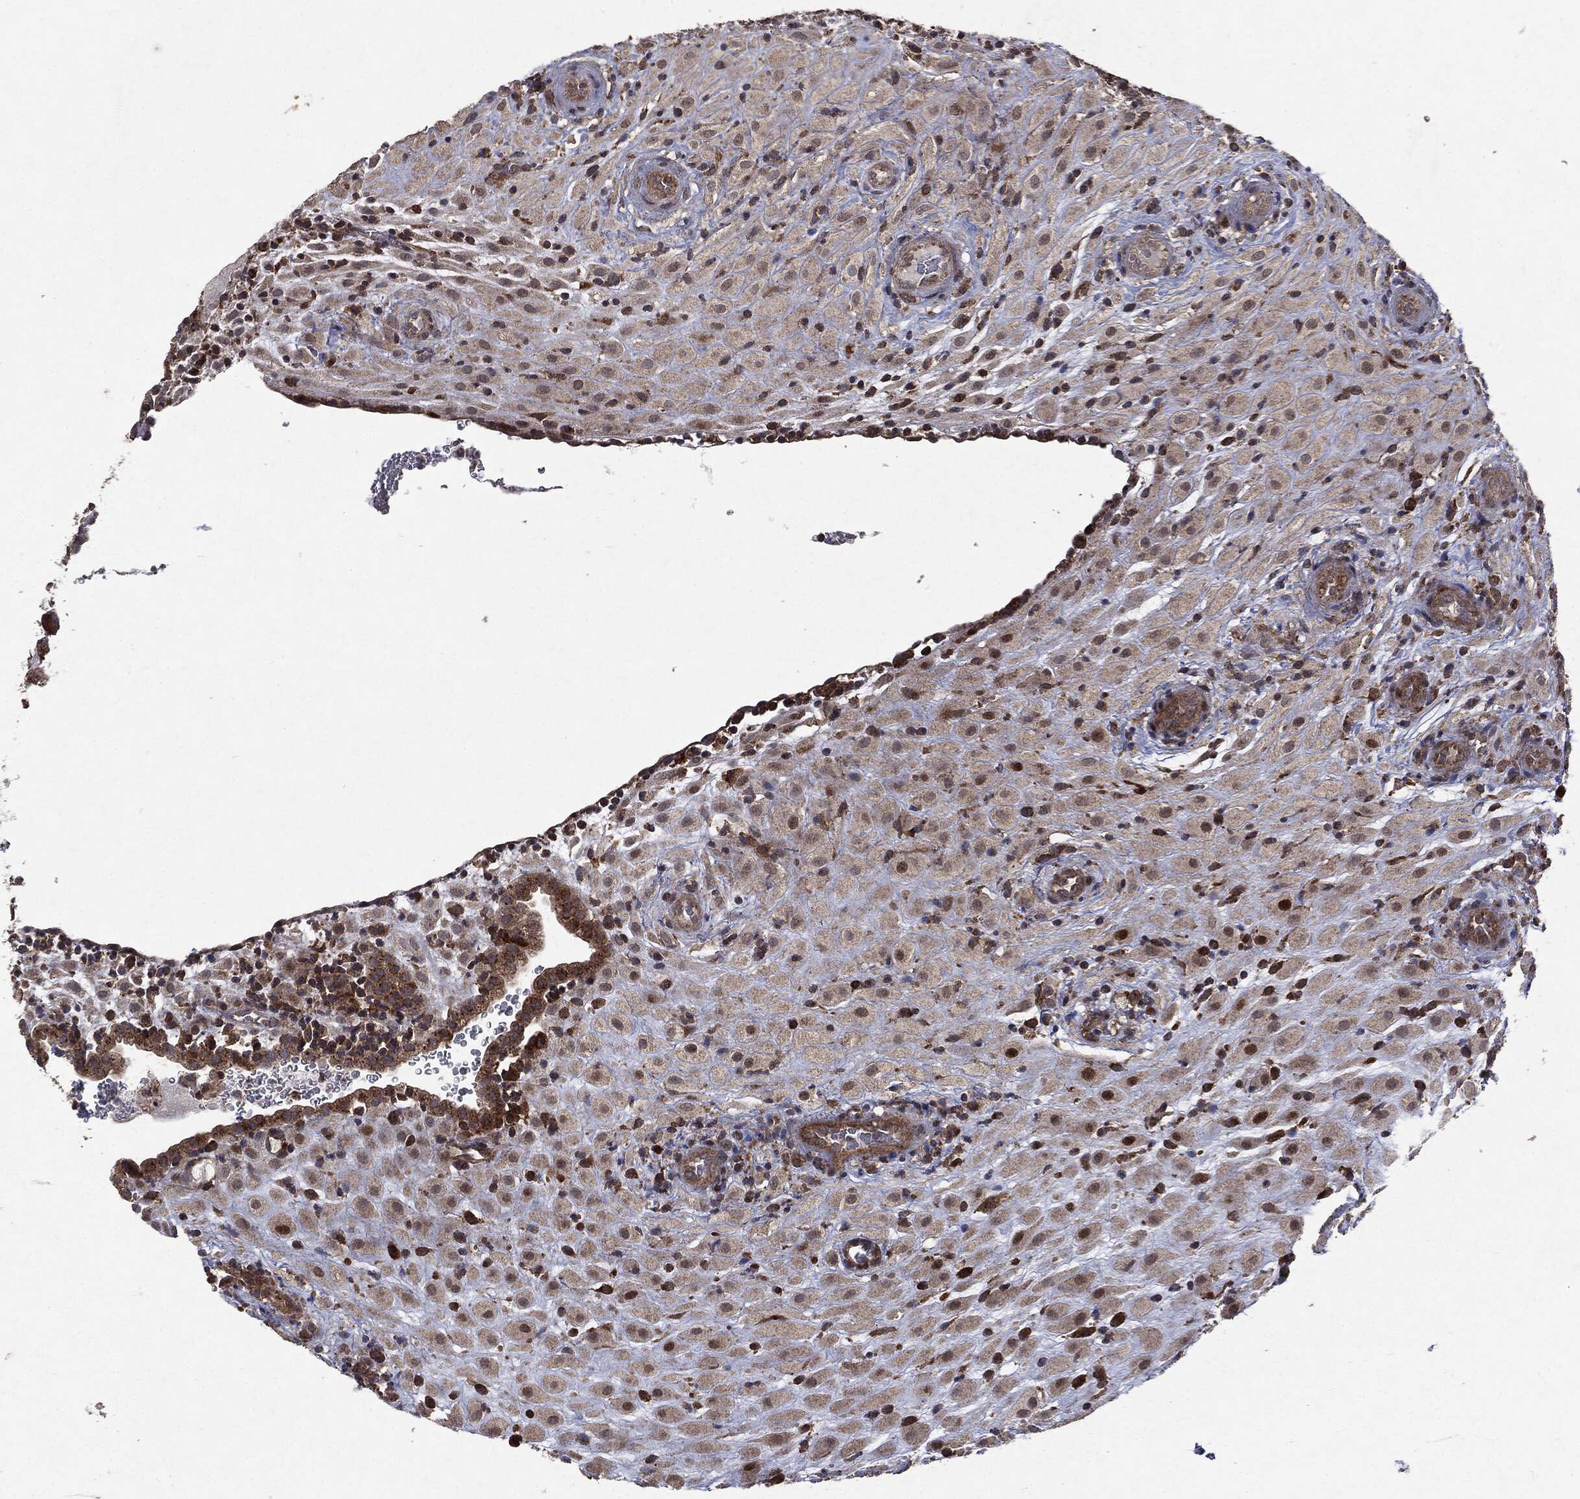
{"staining": {"intensity": "strong", "quantity": "<25%", "location": "nuclear"}, "tissue": "placenta", "cell_type": "Decidual cells", "image_type": "normal", "snomed": [{"axis": "morphology", "description": "Normal tissue, NOS"}, {"axis": "topography", "description": "Placenta"}], "caption": "Placenta stained with DAB (3,3'-diaminobenzidine) immunohistochemistry reveals medium levels of strong nuclear positivity in about <25% of decidual cells. (DAB (3,3'-diaminobenzidine) = brown stain, brightfield microscopy at high magnification).", "gene": "PTEN", "patient": {"sex": "female", "age": 19}}